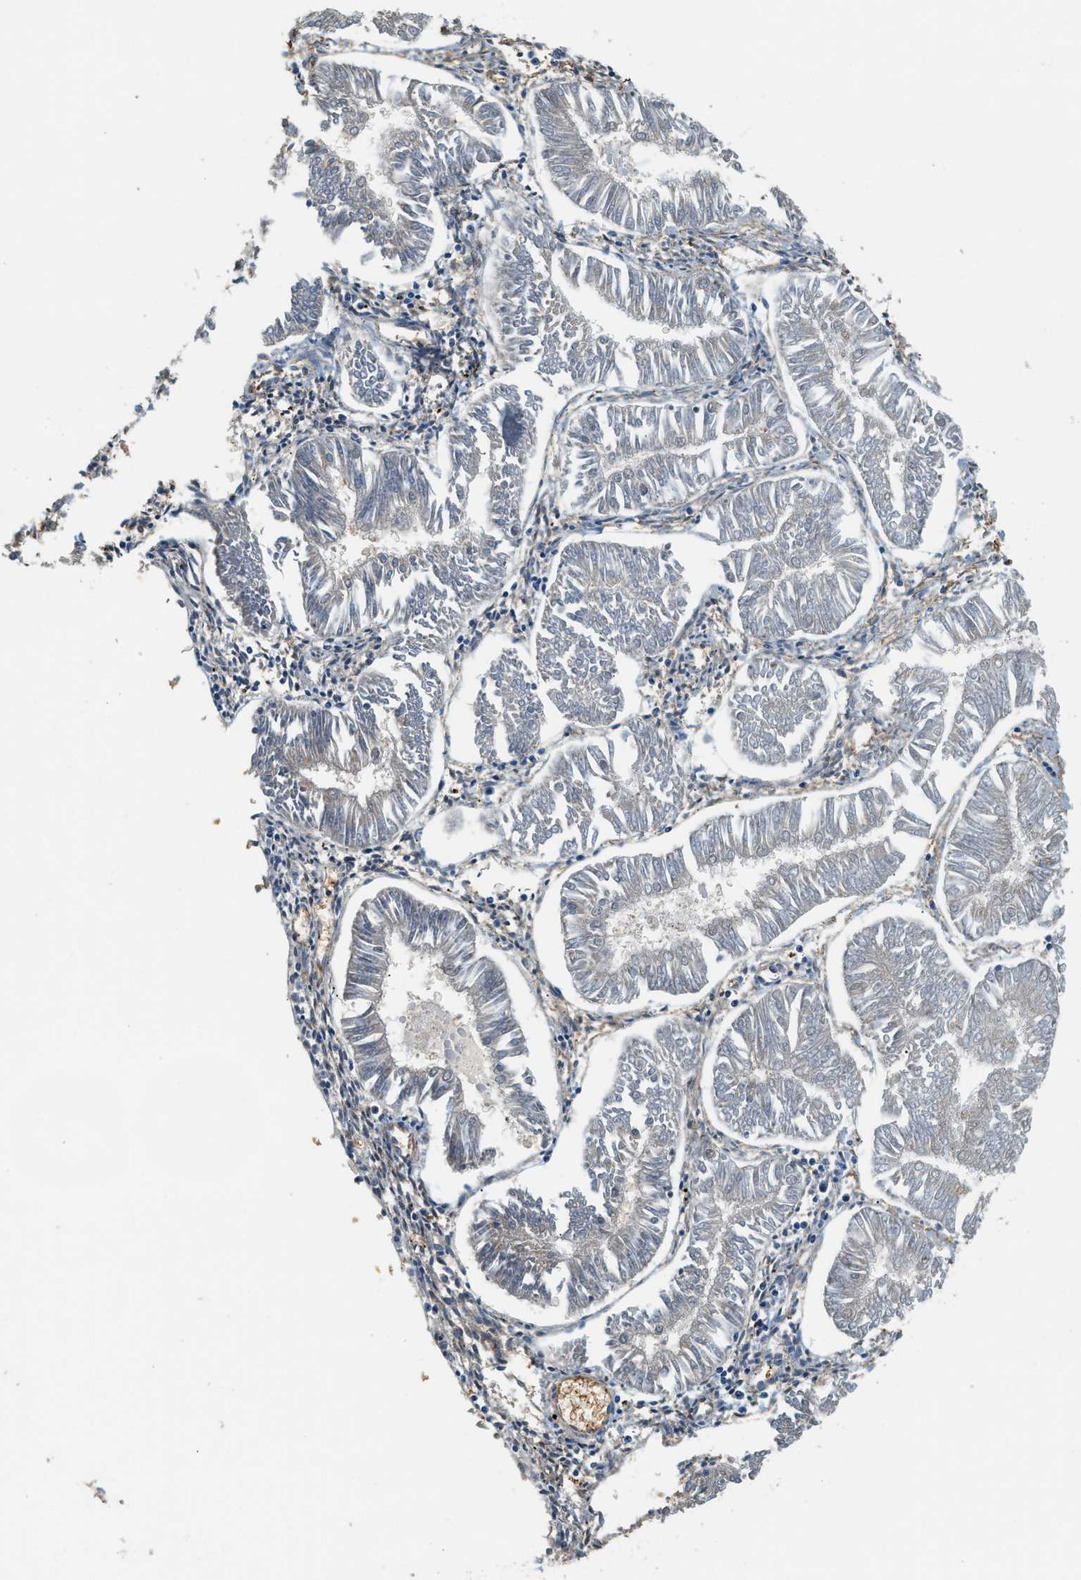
{"staining": {"intensity": "negative", "quantity": "none", "location": "none"}, "tissue": "endometrial cancer", "cell_type": "Tumor cells", "image_type": "cancer", "snomed": [{"axis": "morphology", "description": "Adenocarcinoma, NOS"}, {"axis": "topography", "description": "Endometrium"}], "caption": "DAB immunohistochemical staining of human endometrial cancer (adenocarcinoma) exhibits no significant positivity in tumor cells.", "gene": "CYTH2", "patient": {"sex": "female", "age": 53}}